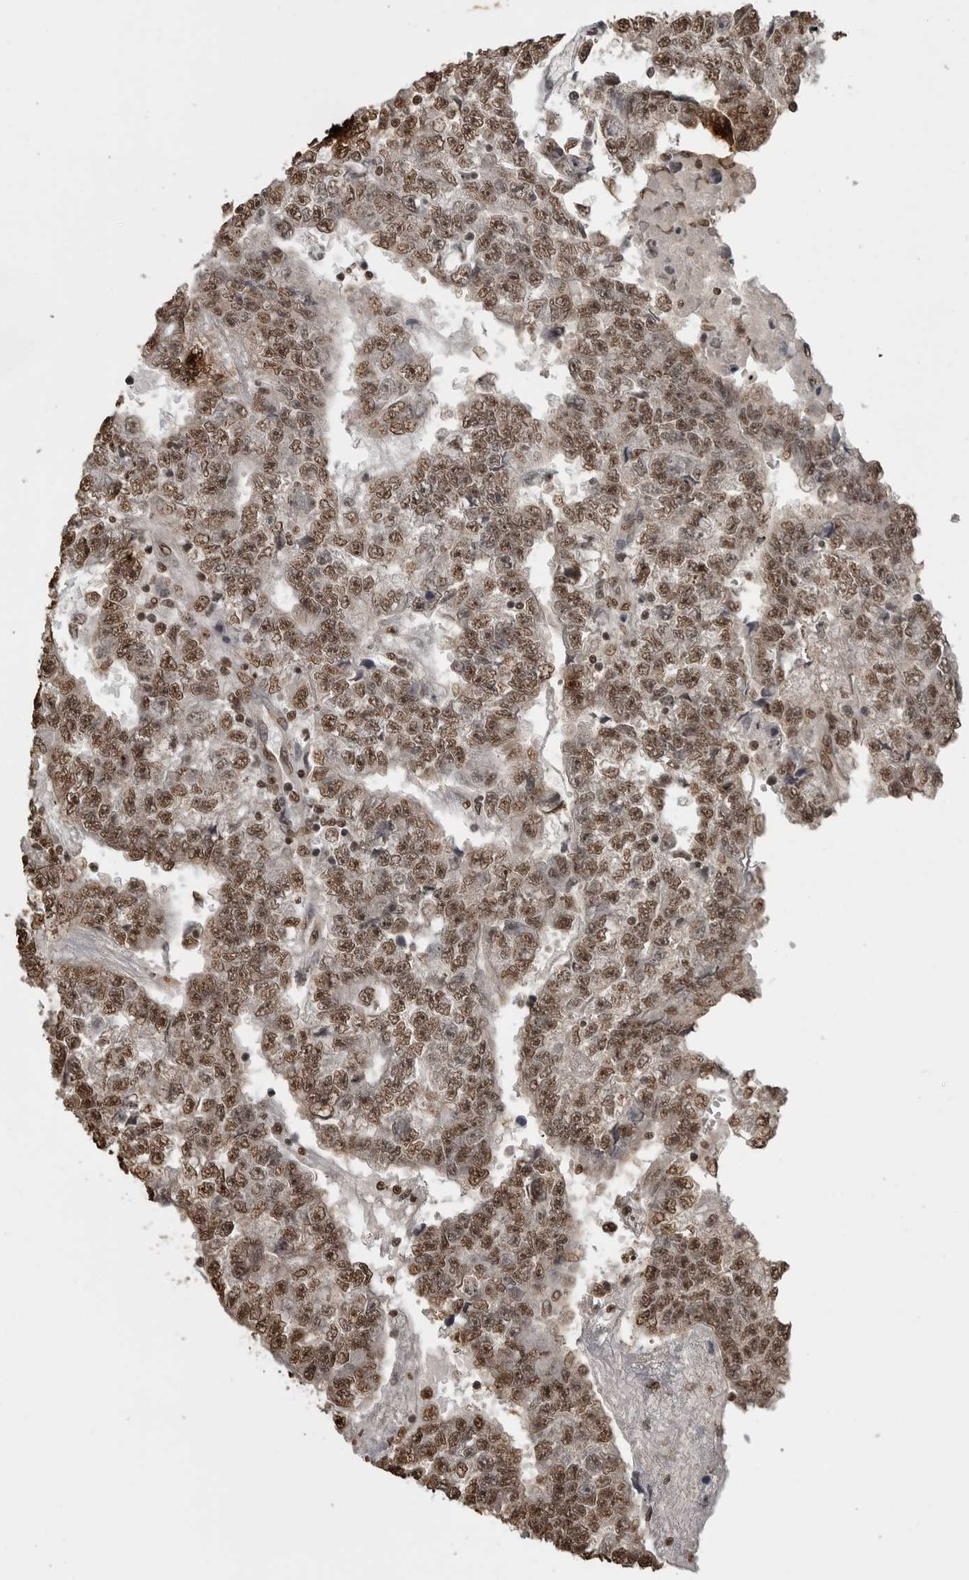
{"staining": {"intensity": "moderate", "quantity": ">75%", "location": "nuclear"}, "tissue": "testis cancer", "cell_type": "Tumor cells", "image_type": "cancer", "snomed": [{"axis": "morphology", "description": "Carcinoma, Embryonal, NOS"}, {"axis": "topography", "description": "Testis"}], "caption": "Testis embryonal carcinoma stained for a protein (brown) reveals moderate nuclear positive staining in about >75% of tumor cells.", "gene": "SMAD2", "patient": {"sex": "male", "age": 25}}